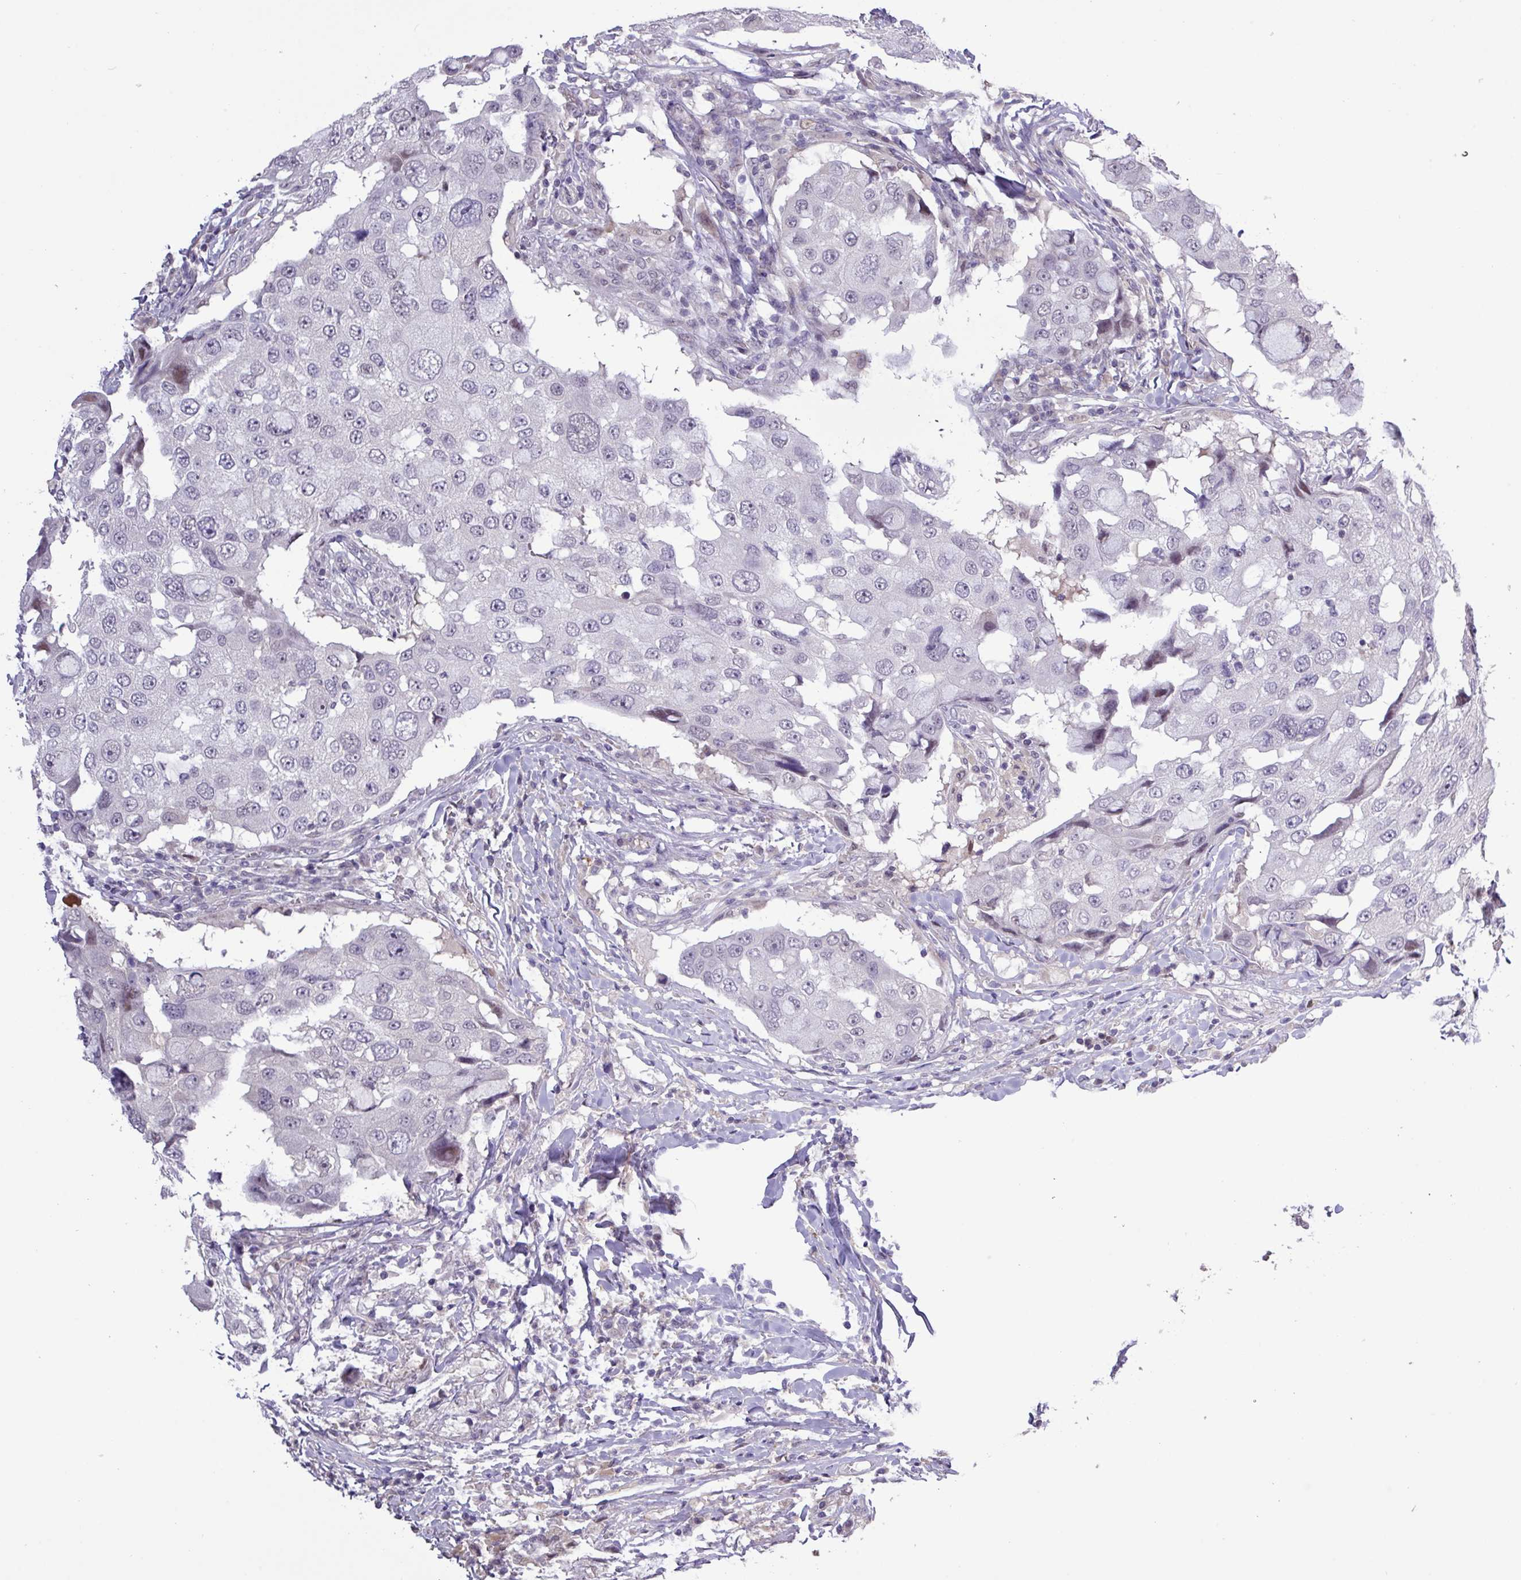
{"staining": {"intensity": "negative", "quantity": "none", "location": "none"}, "tissue": "breast cancer", "cell_type": "Tumor cells", "image_type": "cancer", "snomed": [{"axis": "morphology", "description": "Duct carcinoma"}, {"axis": "topography", "description": "Breast"}], "caption": "The immunohistochemistry image has no significant expression in tumor cells of breast invasive ductal carcinoma tissue.", "gene": "RIPPLY1", "patient": {"sex": "female", "age": 27}}